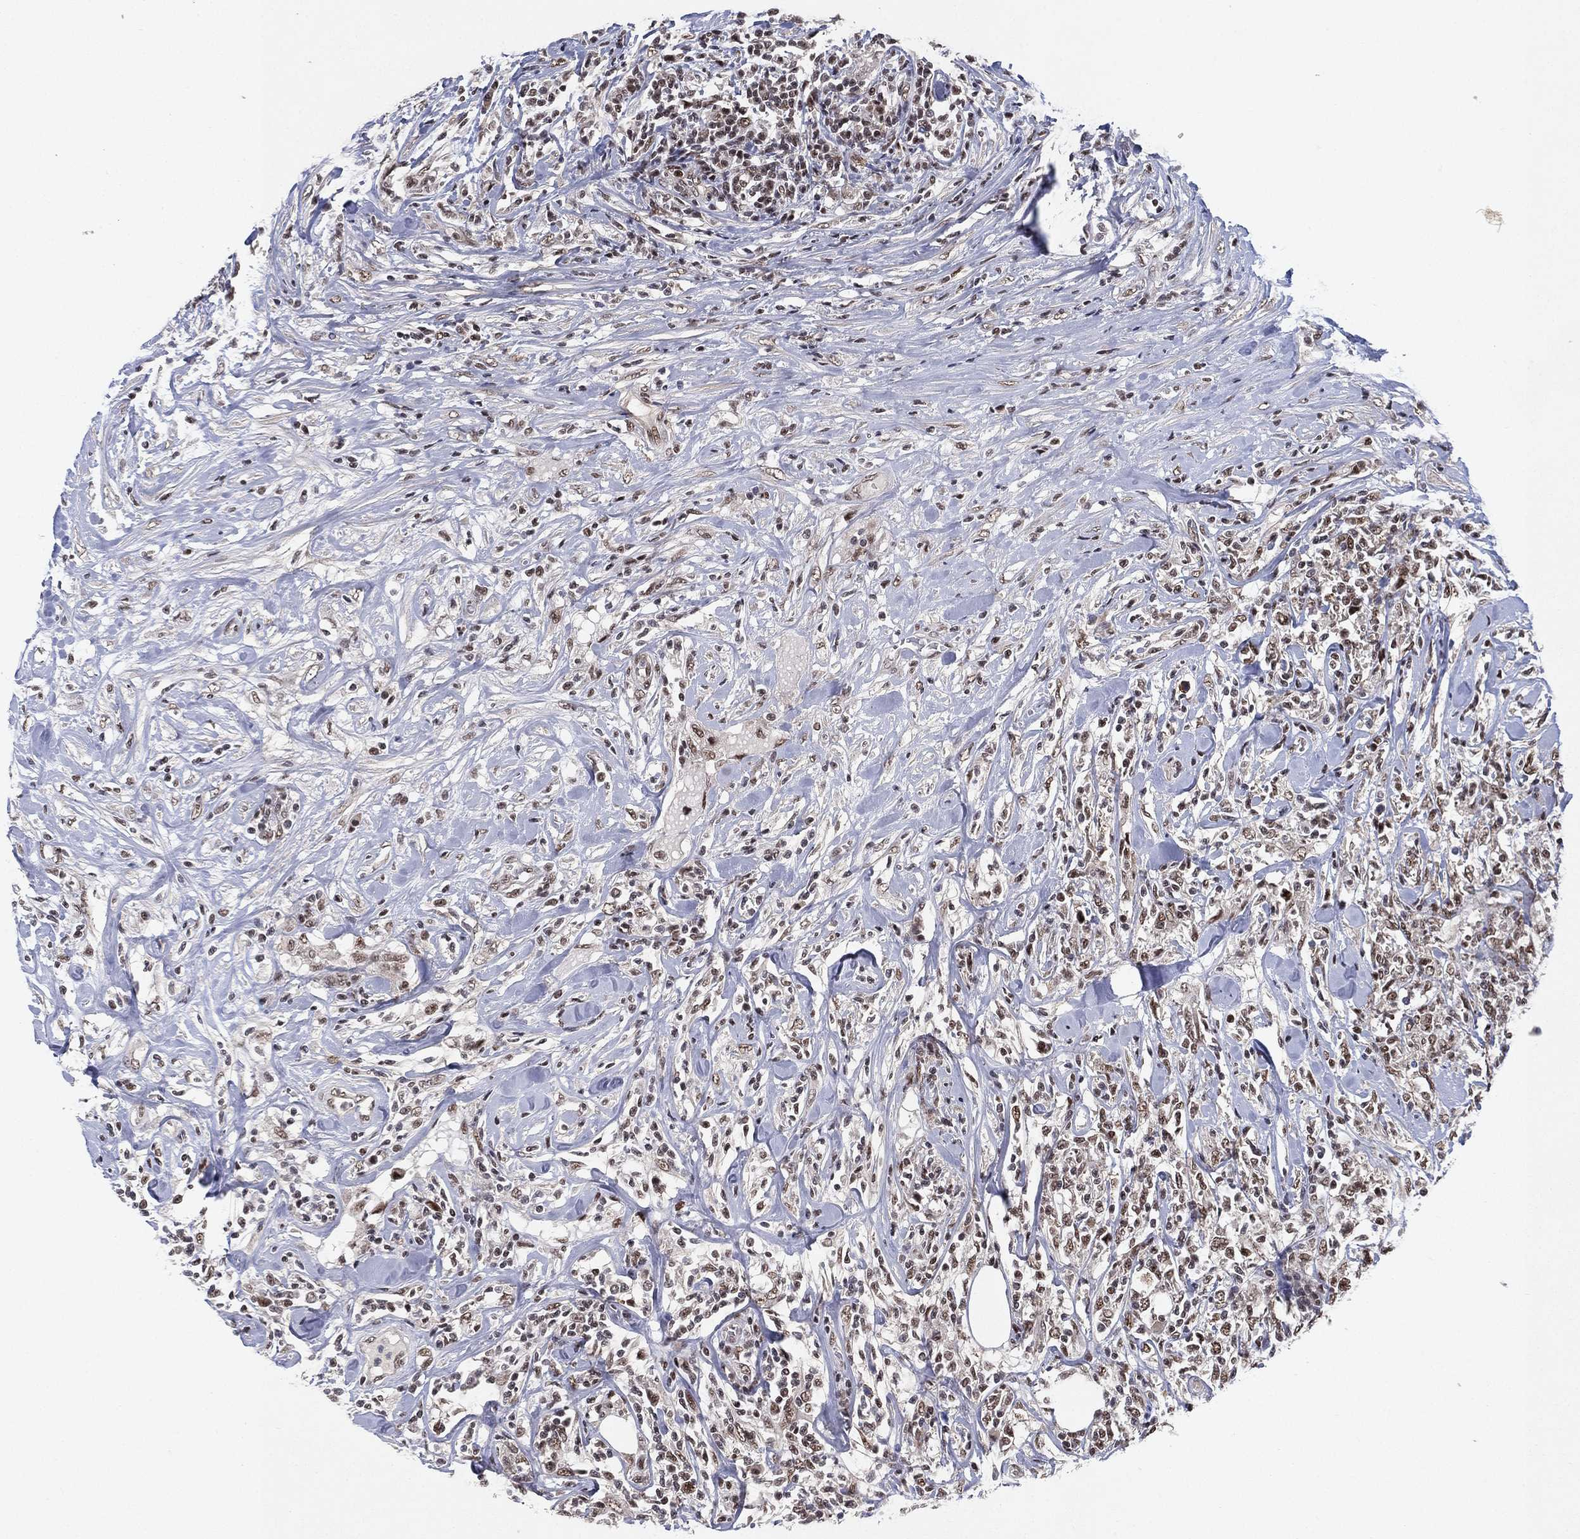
{"staining": {"intensity": "moderate", "quantity": "<25%", "location": "nuclear"}, "tissue": "lymphoma", "cell_type": "Tumor cells", "image_type": "cancer", "snomed": [{"axis": "morphology", "description": "Malignant lymphoma, non-Hodgkin's type, High grade"}, {"axis": "topography", "description": "Lymph node"}], "caption": "IHC (DAB (3,3'-diaminobenzidine)) staining of human high-grade malignant lymphoma, non-Hodgkin's type reveals moderate nuclear protein expression in about <25% of tumor cells. (IHC, brightfield microscopy, high magnification).", "gene": "DGCR8", "patient": {"sex": "female", "age": 84}}